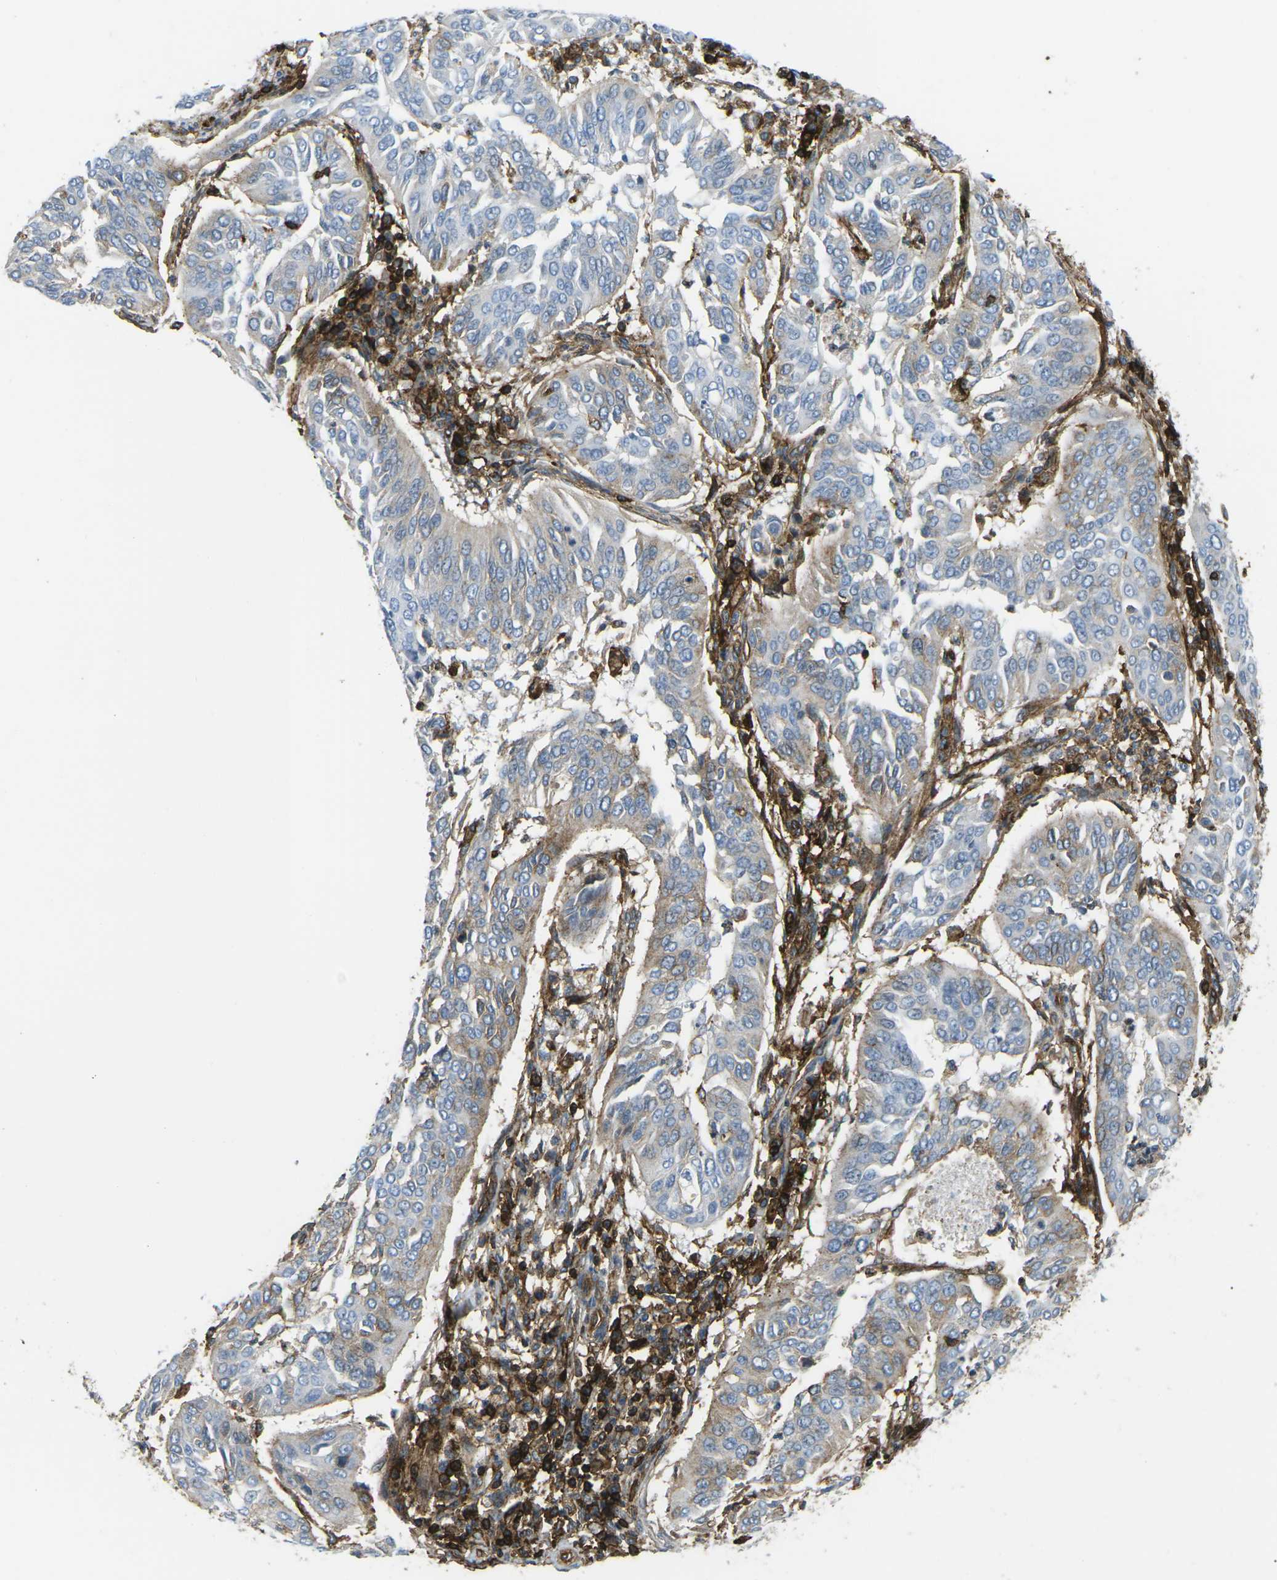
{"staining": {"intensity": "moderate", "quantity": "<25%", "location": "cytoplasmic/membranous"}, "tissue": "cervical cancer", "cell_type": "Tumor cells", "image_type": "cancer", "snomed": [{"axis": "morphology", "description": "Normal tissue, NOS"}, {"axis": "morphology", "description": "Squamous cell carcinoma, NOS"}, {"axis": "topography", "description": "Cervix"}], "caption": "Protein analysis of cervical cancer tissue shows moderate cytoplasmic/membranous positivity in about <25% of tumor cells.", "gene": "HLA-B", "patient": {"sex": "female", "age": 39}}